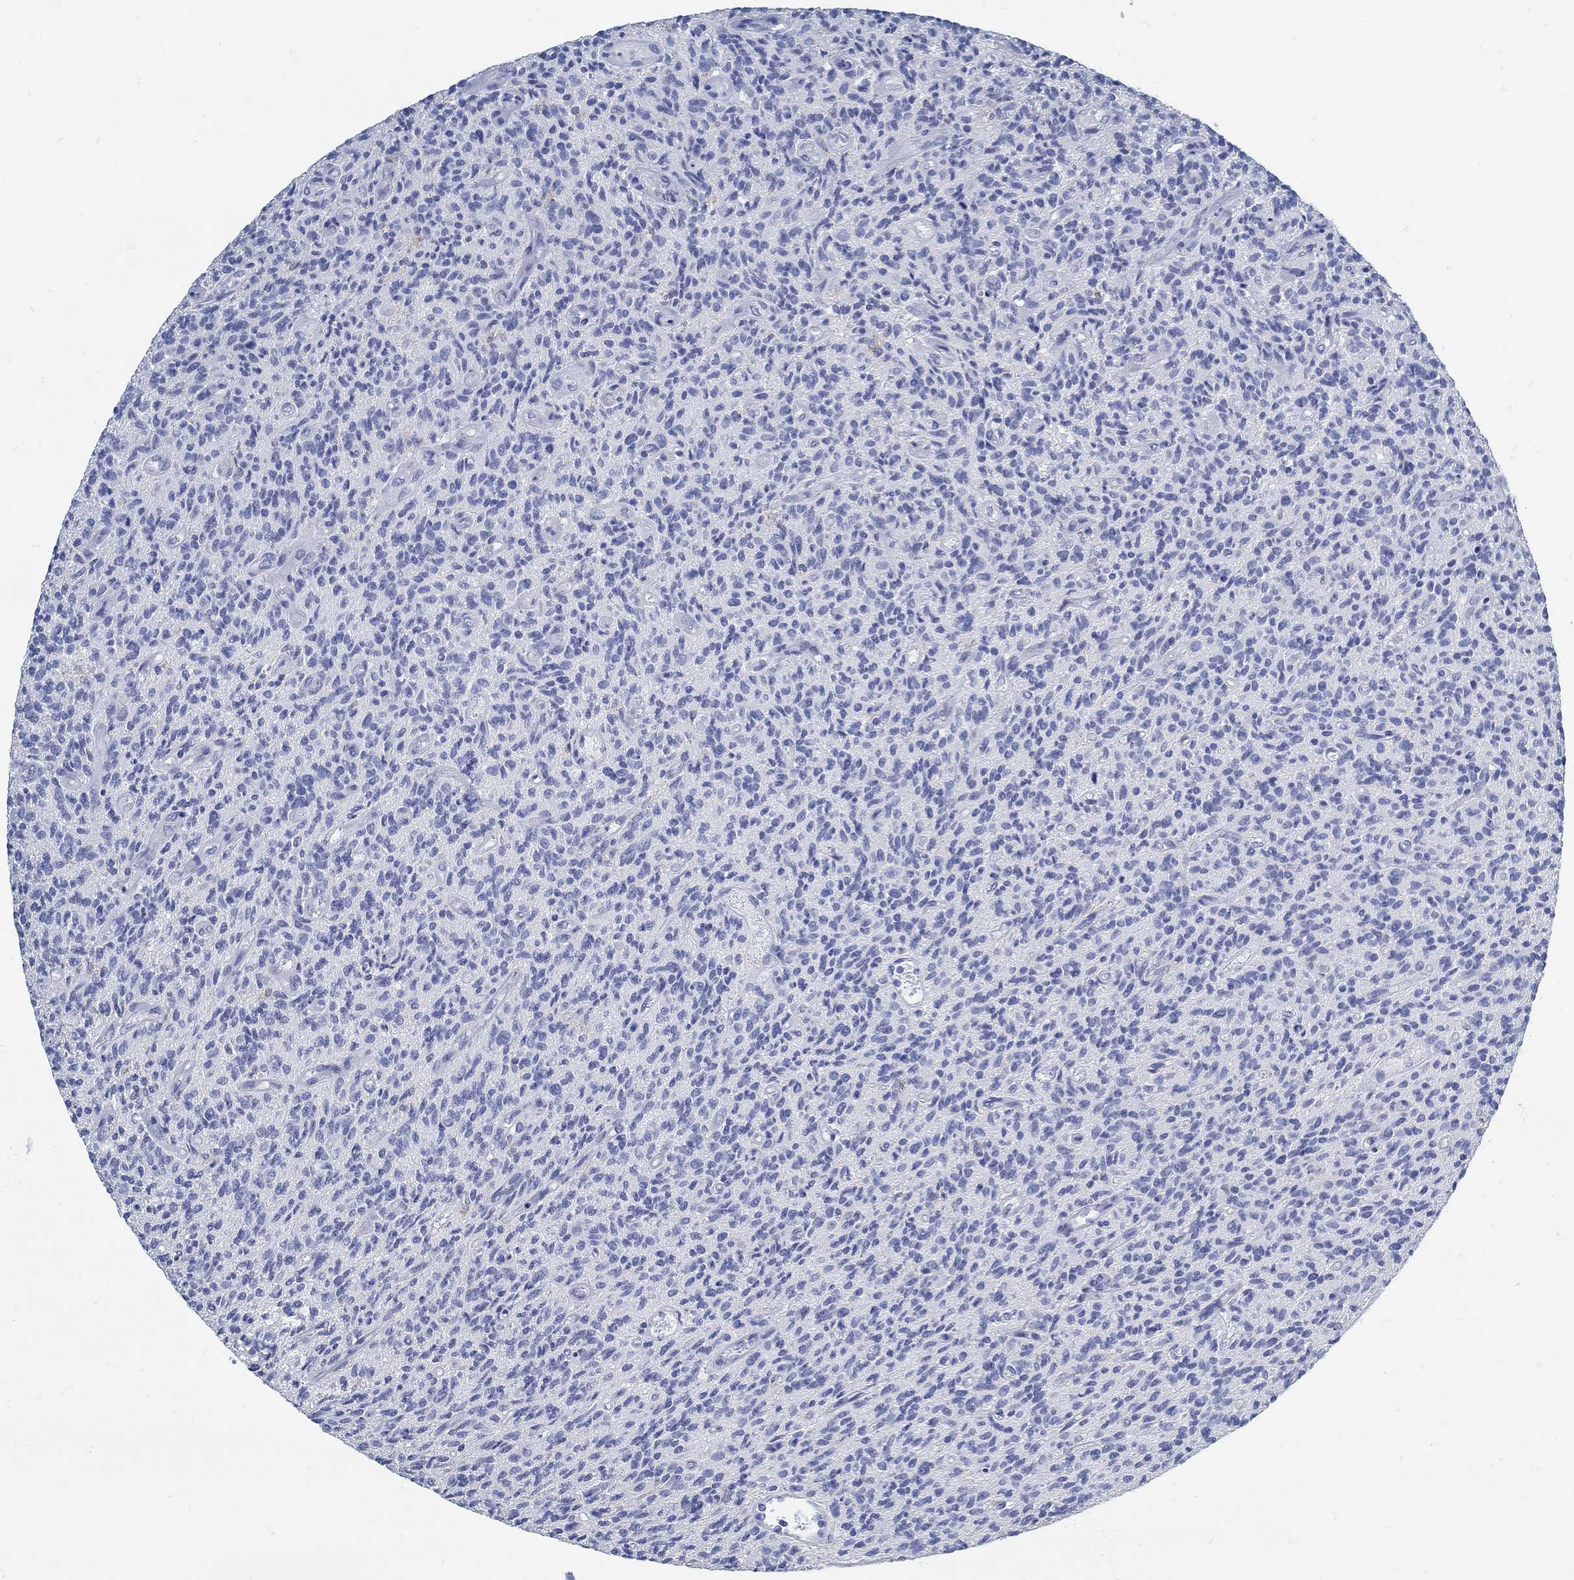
{"staining": {"intensity": "negative", "quantity": "none", "location": "none"}, "tissue": "glioma", "cell_type": "Tumor cells", "image_type": "cancer", "snomed": [{"axis": "morphology", "description": "Glioma, malignant, High grade"}, {"axis": "topography", "description": "Brain"}], "caption": "Immunohistochemical staining of glioma demonstrates no significant staining in tumor cells. (IHC, brightfield microscopy, high magnification).", "gene": "ZFAND4", "patient": {"sex": "male", "age": 64}}